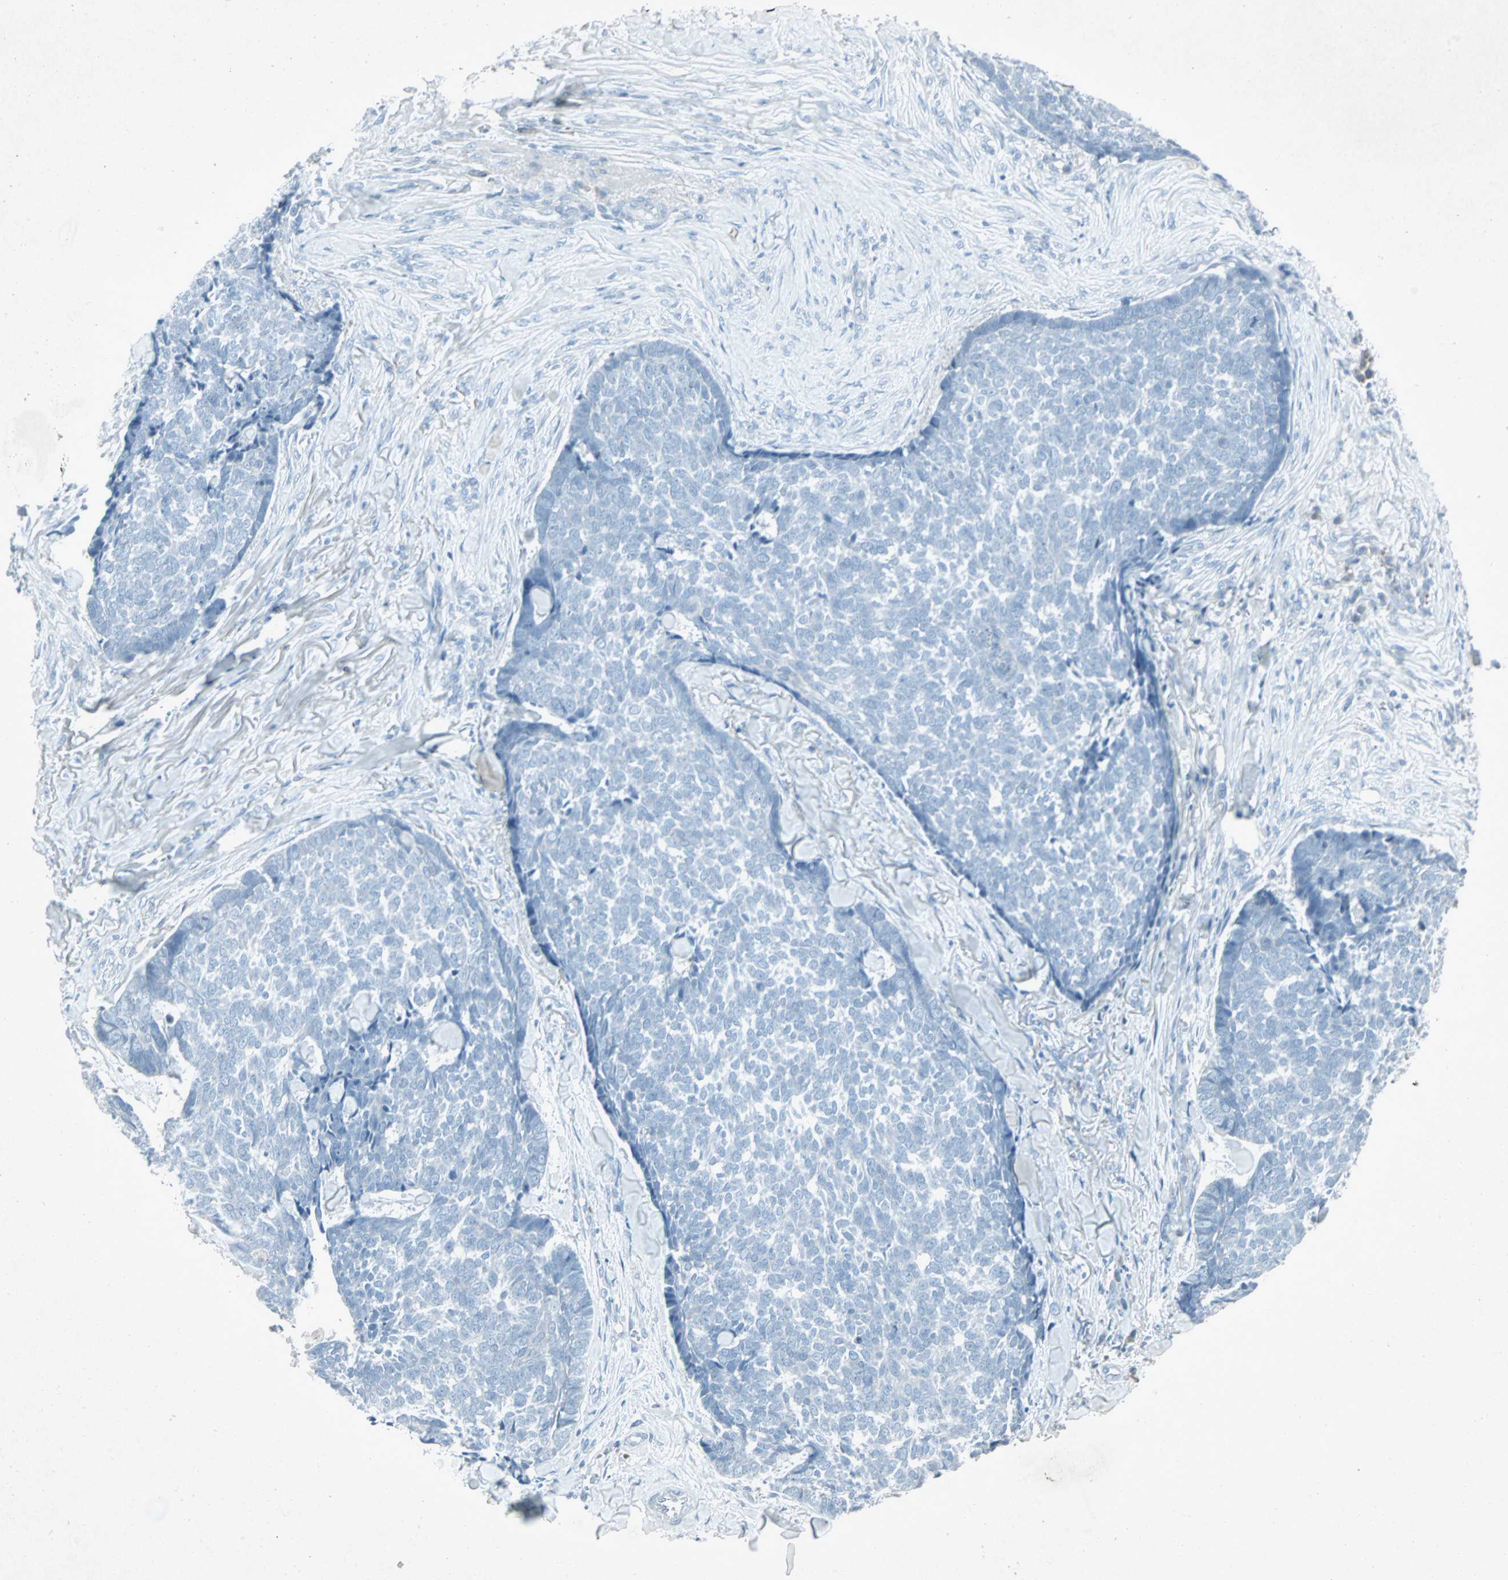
{"staining": {"intensity": "negative", "quantity": "none", "location": "none"}, "tissue": "skin cancer", "cell_type": "Tumor cells", "image_type": "cancer", "snomed": [{"axis": "morphology", "description": "Basal cell carcinoma"}, {"axis": "topography", "description": "Skin"}], "caption": "This is an IHC image of skin cancer. There is no staining in tumor cells.", "gene": "LANCL3", "patient": {"sex": "male", "age": 84}}